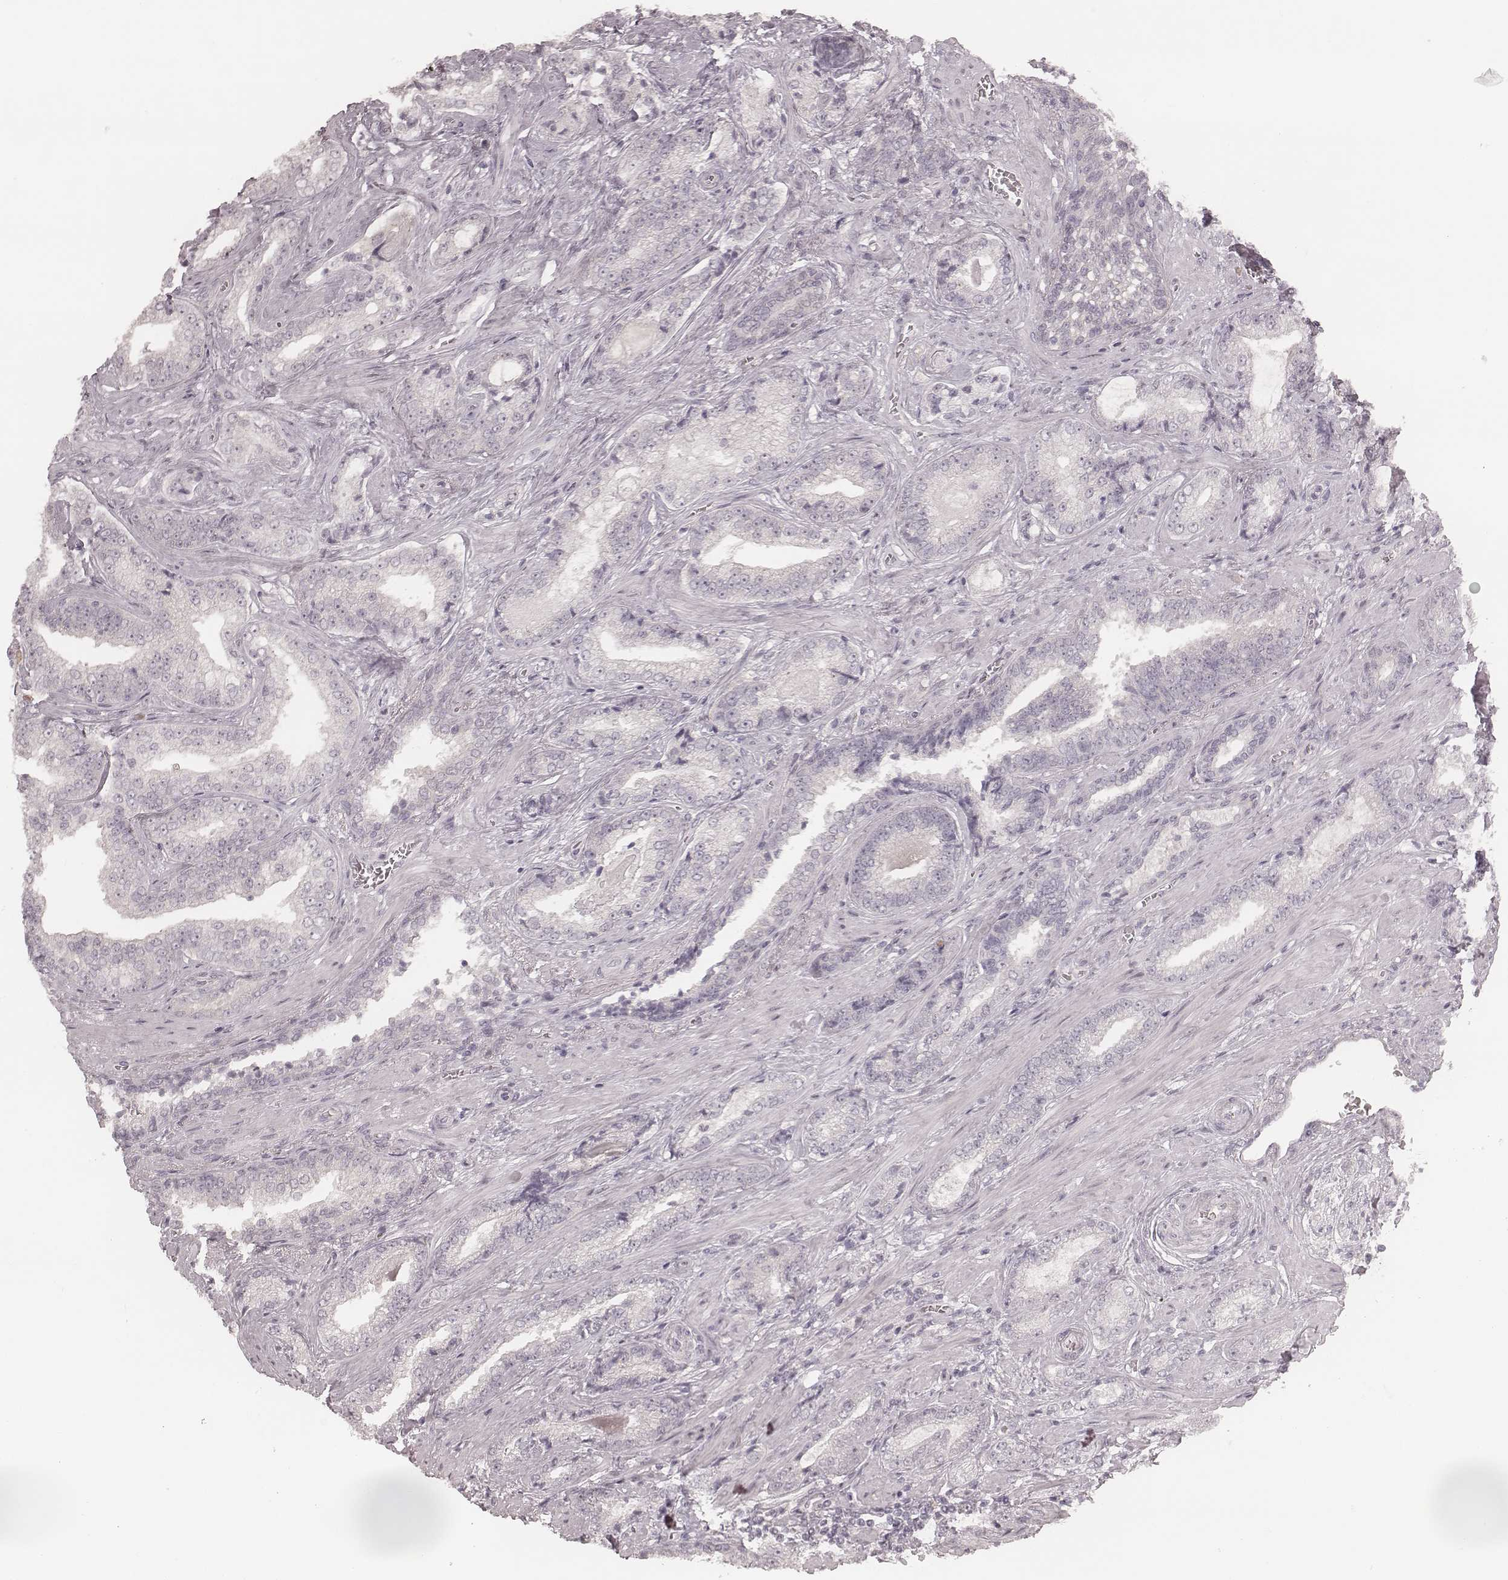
{"staining": {"intensity": "negative", "quantity": "none", "location": "none"}, "tissue": "prostate cancer", "cell_type": "Tumor cells", "image_type": "cancer", "snomed": [{"axis": "morphology", "description": "Adenocarcinoma, Low grade"}, {"axis": "topography", "description": "Prostate"}], "caption": "This photomicrograph is of adenocarcinoma (low-grade) (prostate) stained with IHC to label a protein in brown with the nuclei are counter-stained blue. There is no expression in tumor cells.", "gene": "ACACB", "patient": {"sex": "male", "age": 61}}